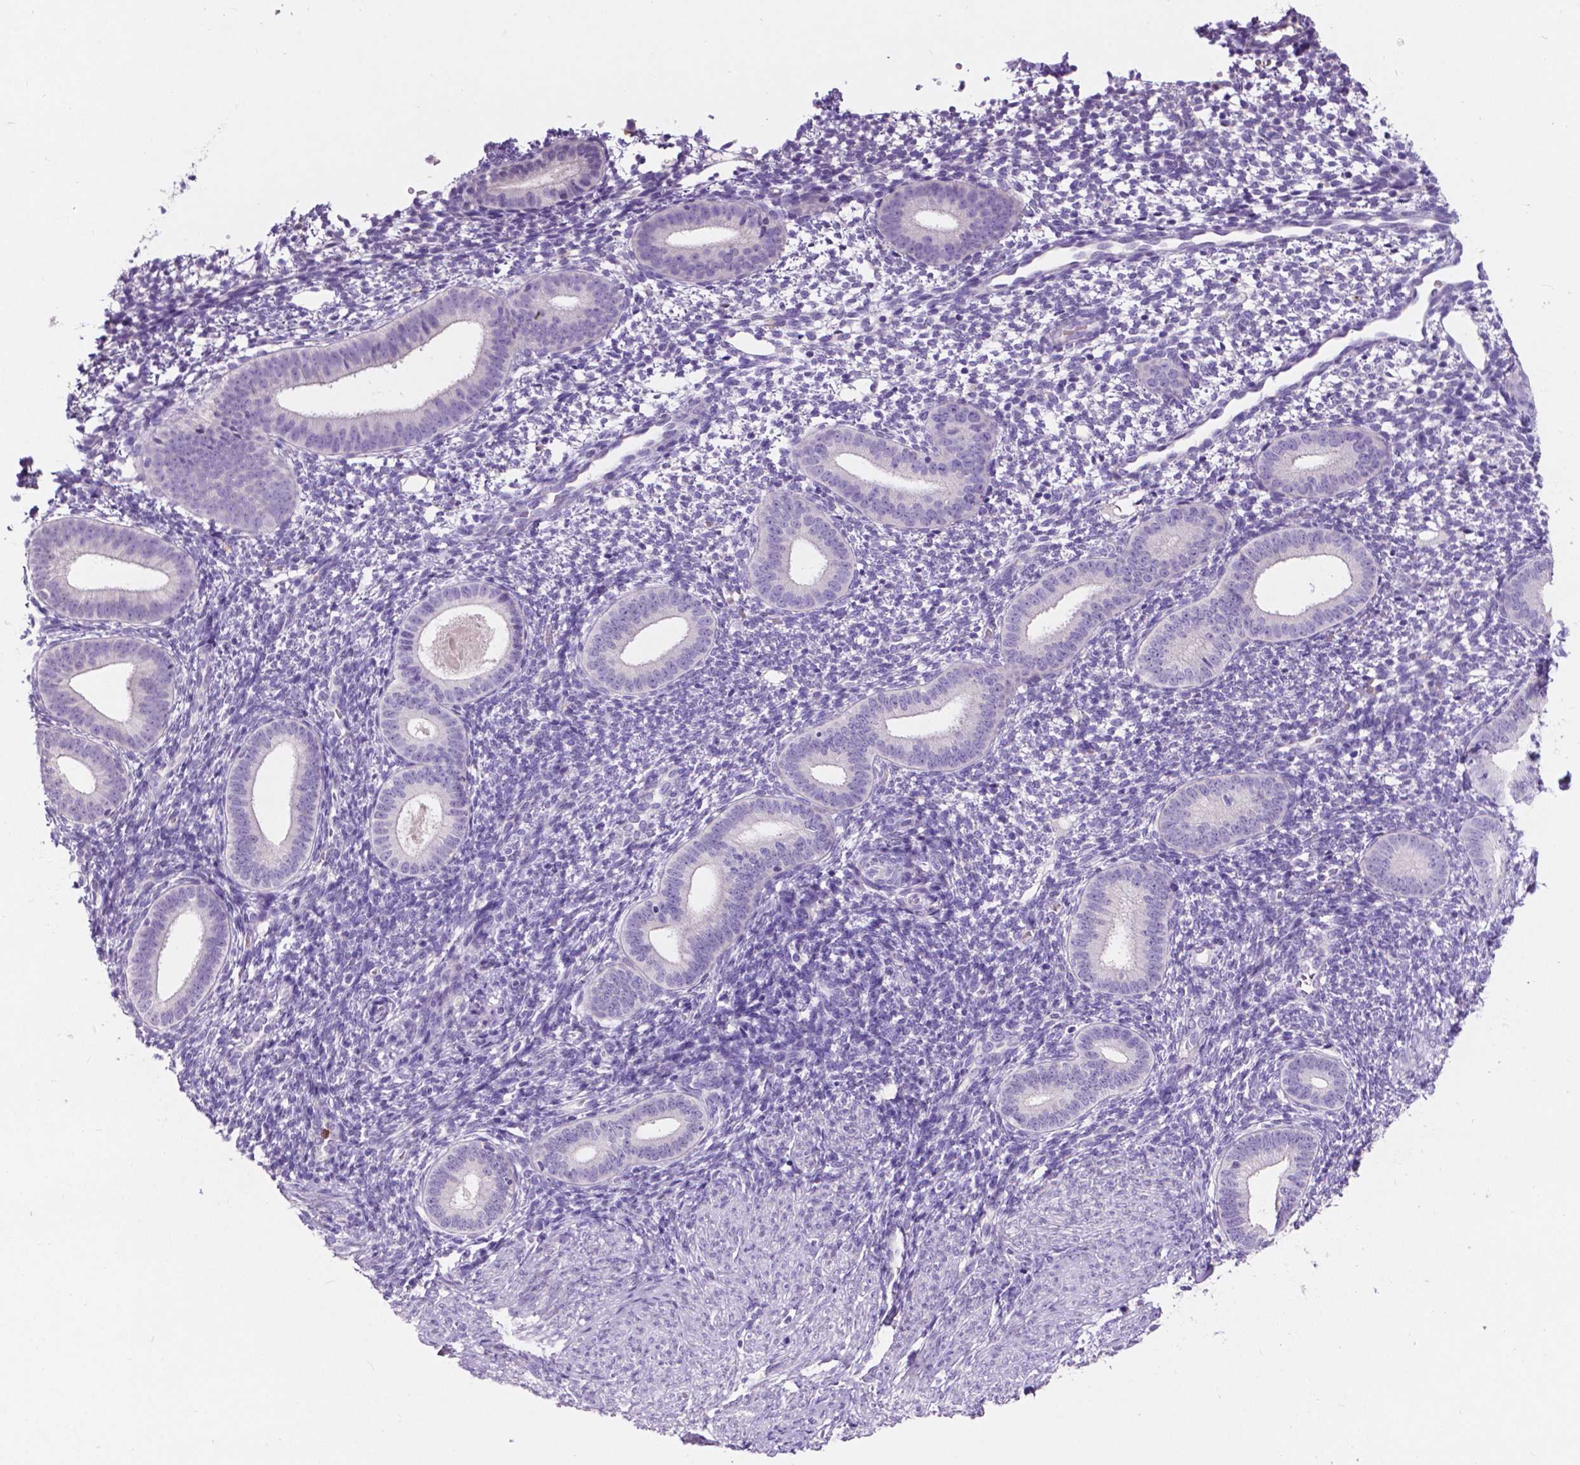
{"staining": {"intensity": "negative", "quantity": "none", "location": "none"}, "tissue": "endometrium", "cell_type": "Cells in endometrial stroma", "image_type": "normal", "snomed": [{"axis": "morphology", "description": "Normal tissue, NOS"}, {"axis": "topography", "description": "Endometrium"}], "caption": "Immunohistochemistry (IHC) of unremarkable endometrium shows no positivity in cells in endometrial stroma.", "gene": "PLSCR1", "patient": {"sex": "female", "age": 40}}